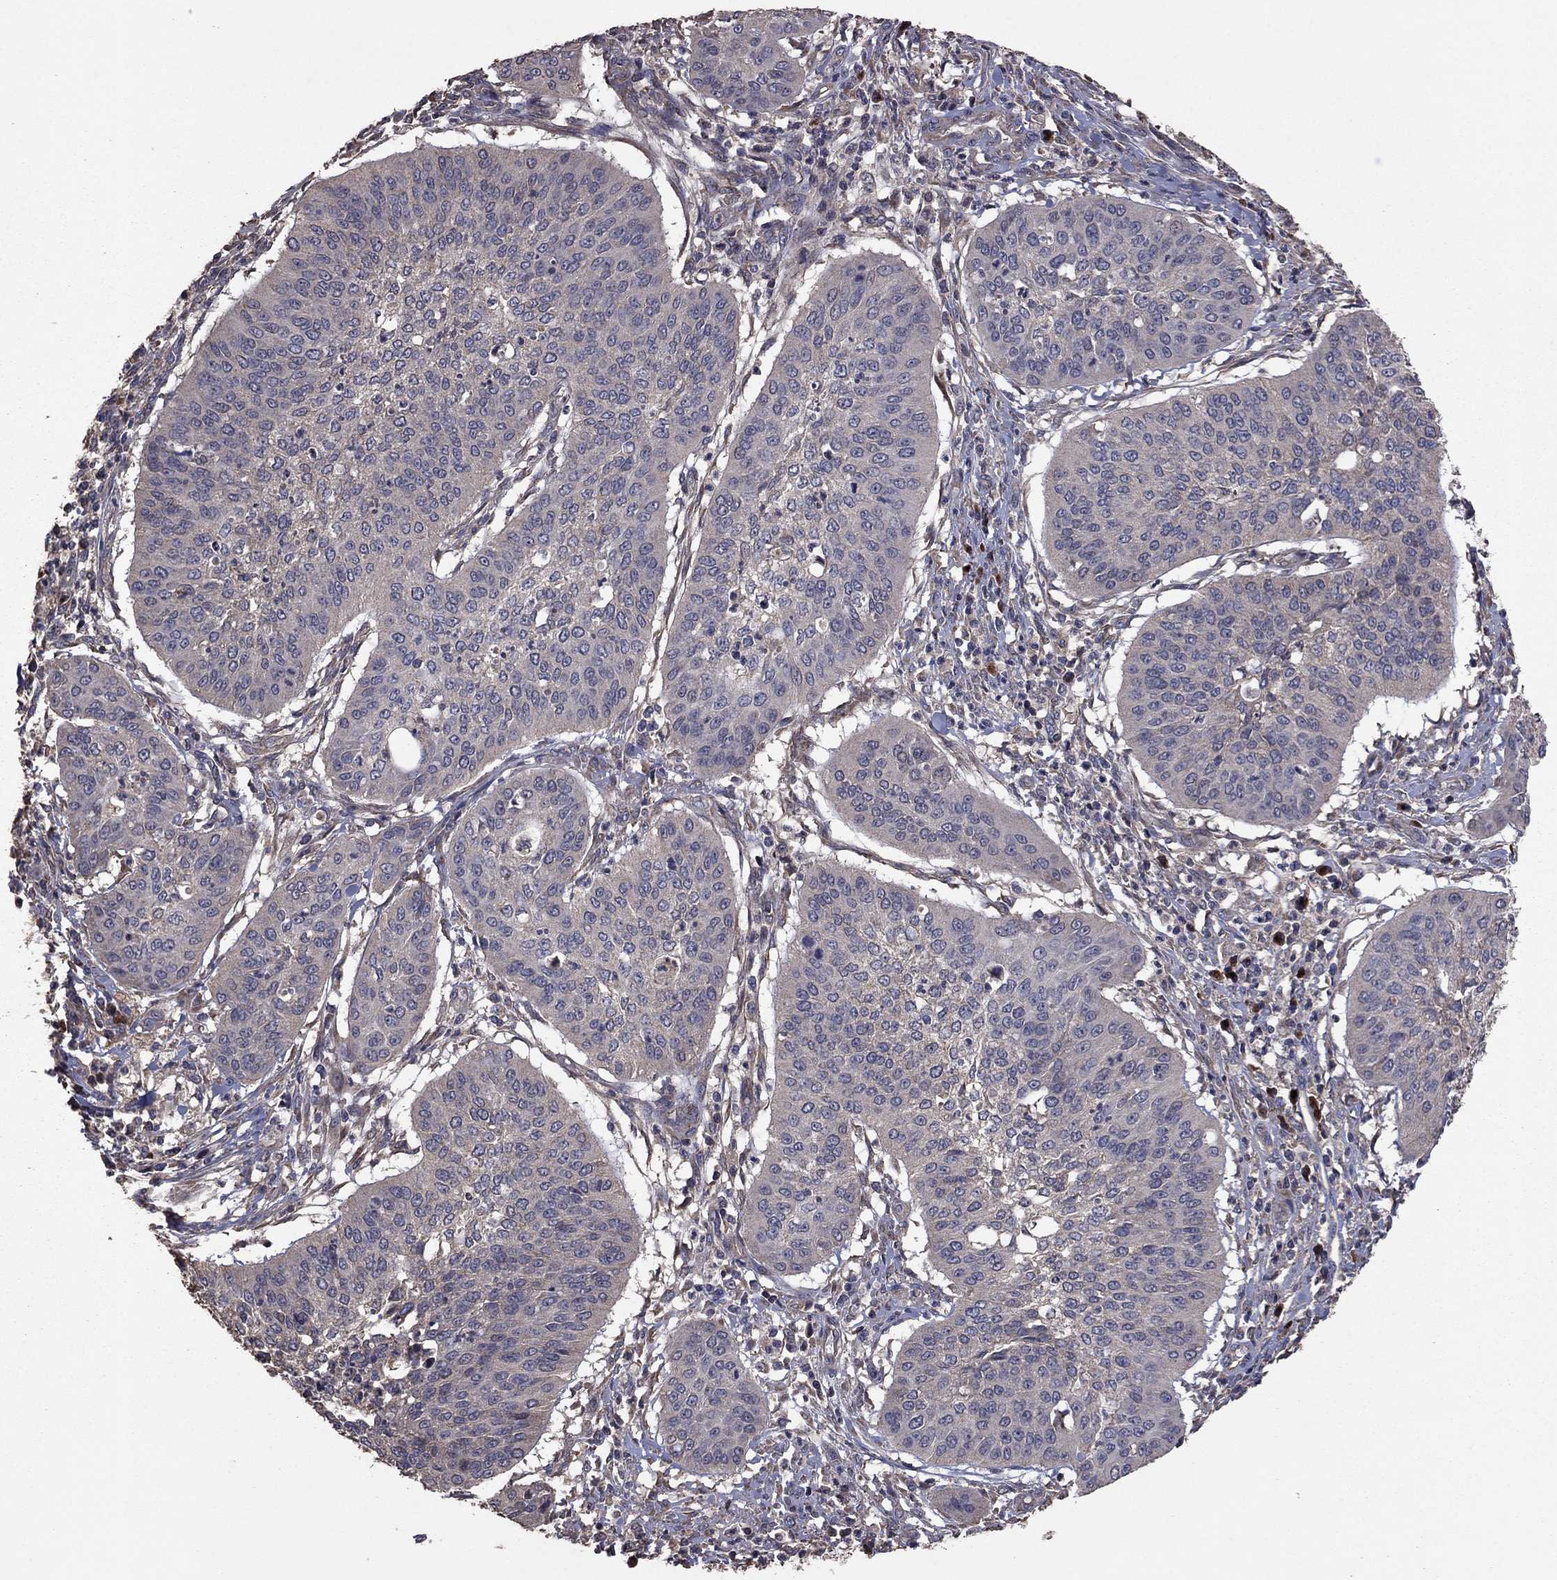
{"staining": {"intensity": "negative", "quantity": "none", "location": "none"}, "tissue": "cervical cancer", "cell_type": "Tumor cells", "image_type": "cancer", "snomed": [{"axis": "morphology", "description": "Normal tissue, NOS"}, {"axis": "morphology", "description": "Squamous cell carcinoma, NOS"}, {"axis": "topography", "description": "Cervix"}], "caption": "Tumor cells are negative for brown protein staining in cervical squamous cell carcinoma.", "gene": "FLT4", "patient": {"sex": "female", "age": 39}}